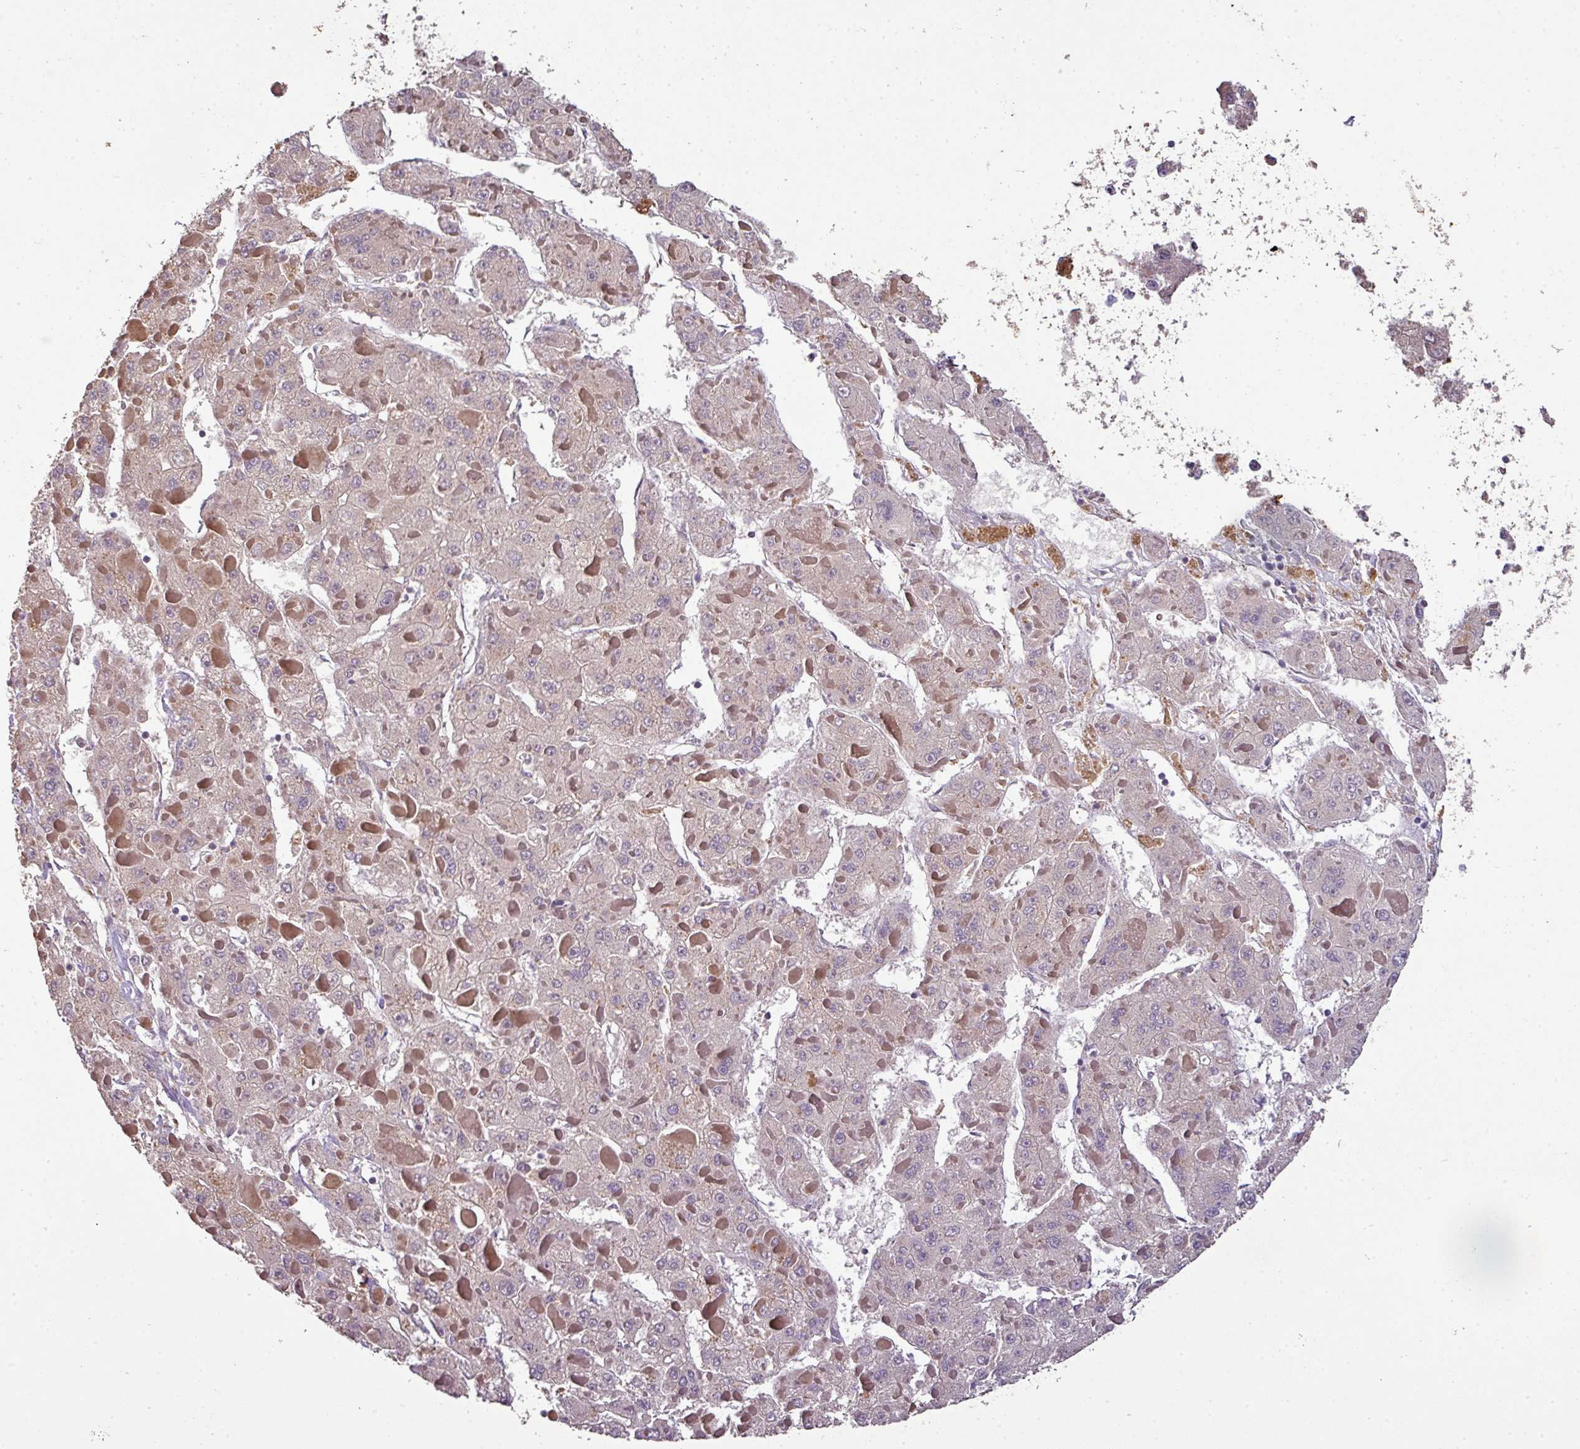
{"staining": {"intensity": "negative", "quantity": "none", "location": "none"}, "tissue": "liver cancer", "cell_type": "Tumor cells", "image_type": "cancer", "snomed": [{"axis": "morphology", "description": "Carcinoma, Hepatocellular, NOS"}, {"axis": "topography", "description": "Liver"}], "caption": "Image shows no protein staining in tumor cells of hepatocellular carcinoma (liver) tissue.", "gene": "SPCS3", "patient": {"sex": "female", "age": 73}}